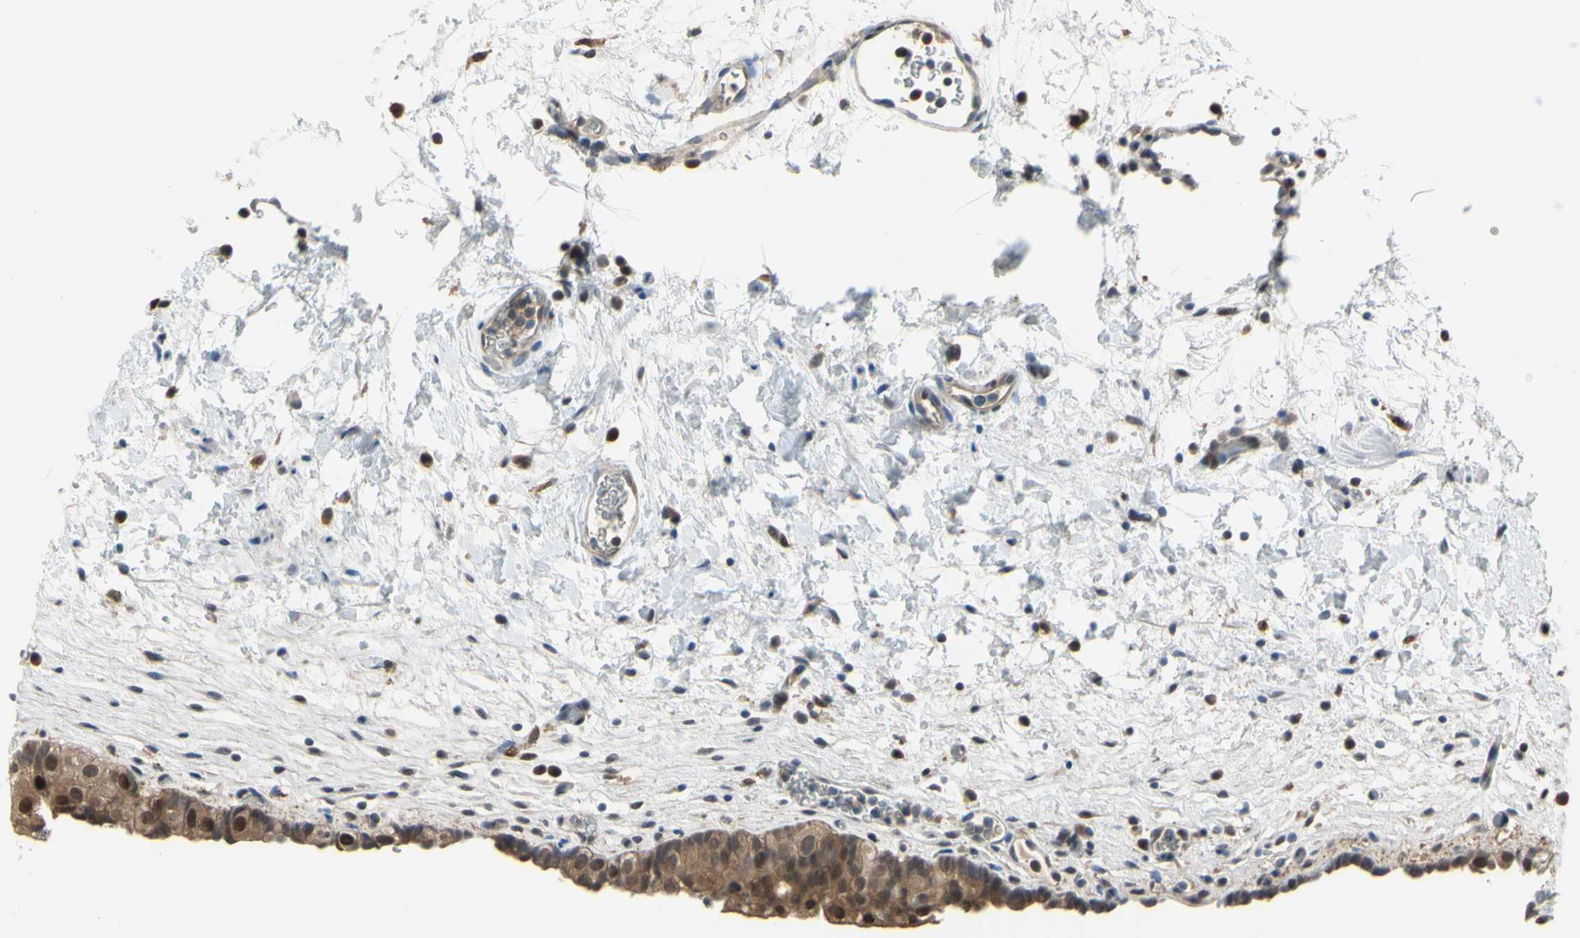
{"staining": {"intensity": "moderate", "quantity": ">75%", "location": "cytoplasmic/membranous,nuclear"}, "tissue": "urinary bladder", "cell_type": "Urothelial cells", "image_type": "normal", "snomed": [{"axis": "morphology", "description": "Normal tissue, NOS"}, {"axis": "topography", "description": "Urinary bladder"}], "caption": "A micrograph of urinary bladder stained for a protein demonstrates moderate cytoplasmic/membranous,nuclear brown staining in urothelial cells. The staining was performed using DAB, with brown indicating positive protein expression. Nuclei are stained blue with hematoxylin.", "gene": "HSPA4", "patient": {"sex": "female", "age": 64}}